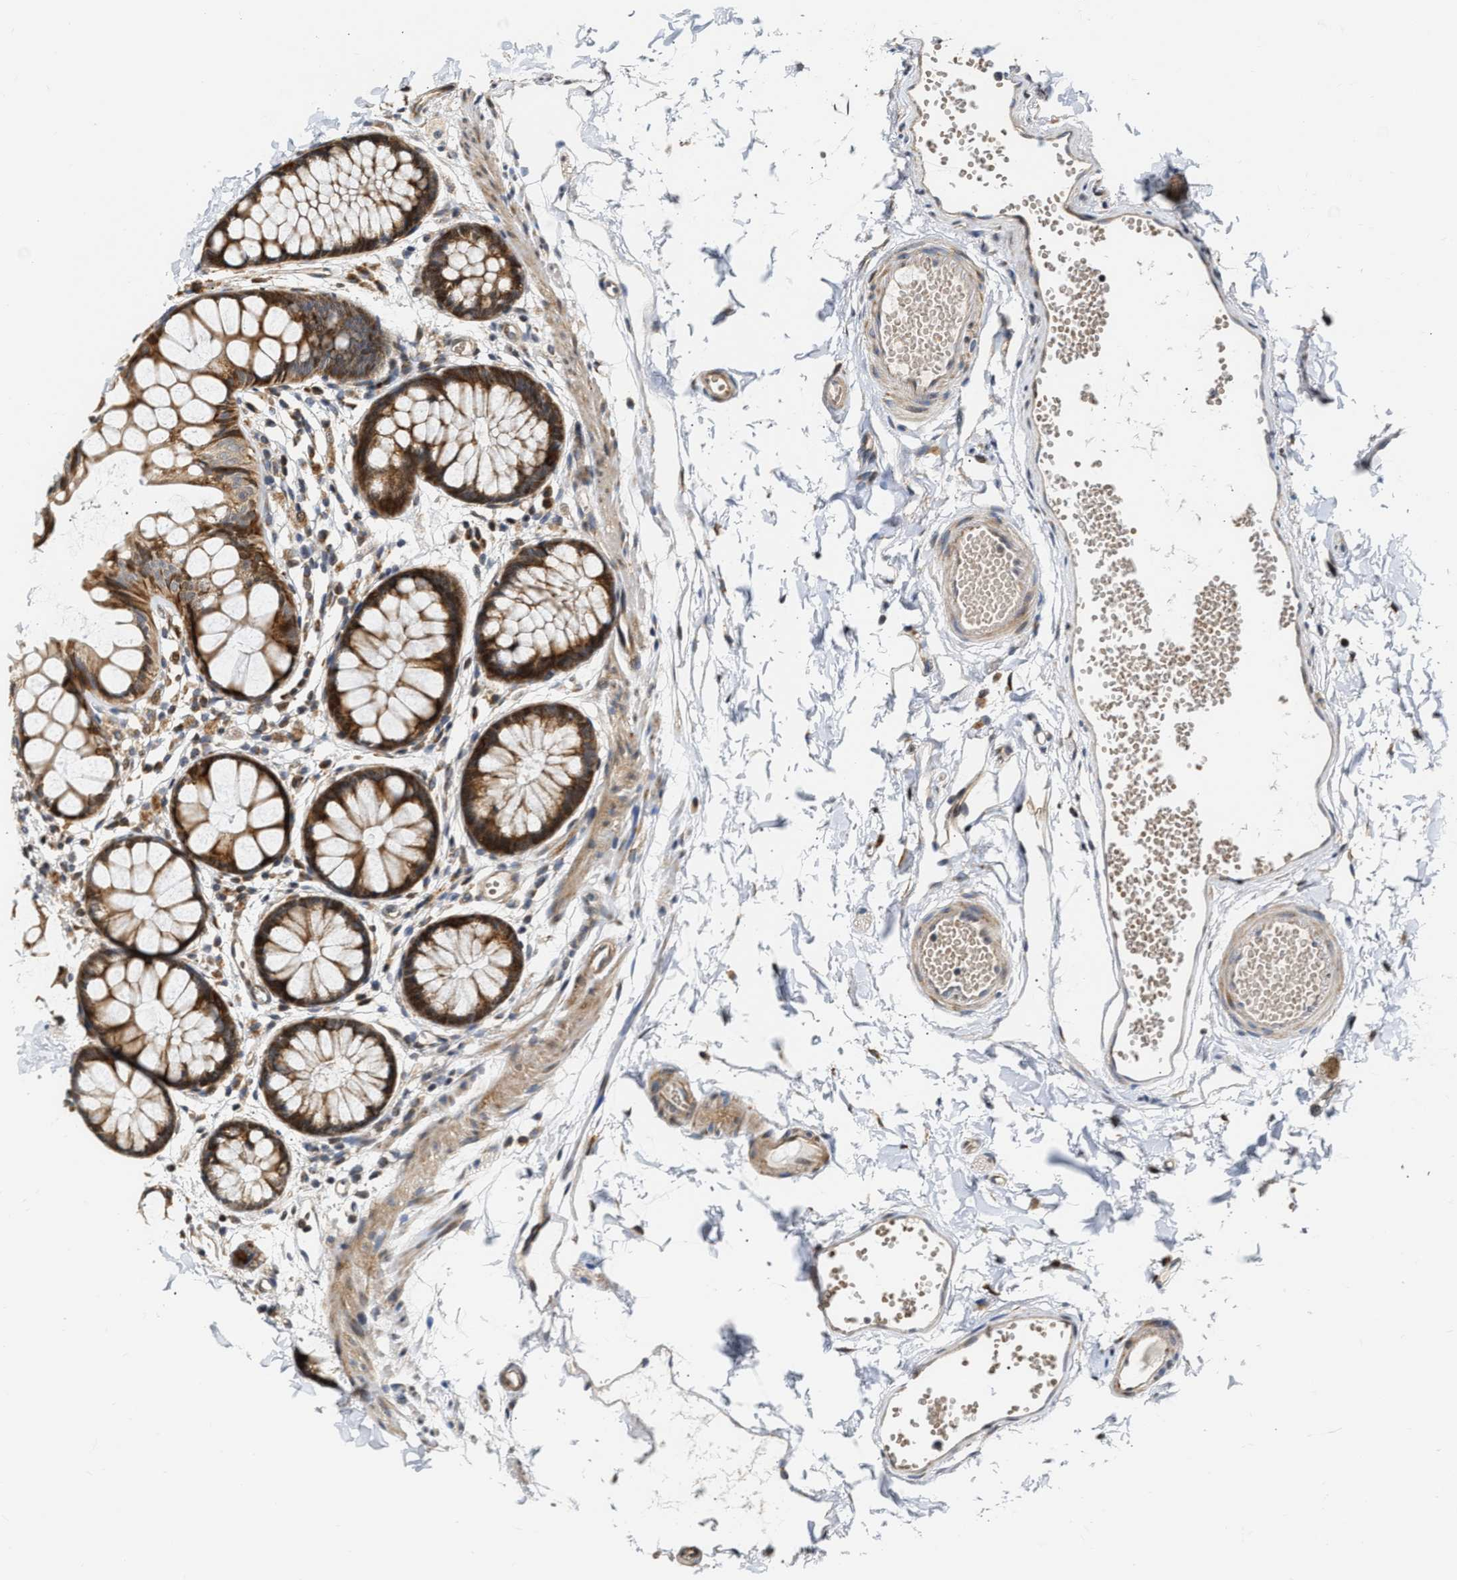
{"staining": {"intensity": "strong", "quantity": ">75%", "location": "cytoplasmic/membranous"}, "tissue": "rectum", "cell_type": "Glandular cells", "image_type": "normal", "snomed": [{"axis": "morphology", "description": "Normal tissue, NOS"}, {"axis": "topography", "description": "Rectum"}], "caption": "Immunohistochemistry of benign human rectum exhibits high levels of strong cytoplasmic/membranous expression in approximately >75% of glandular cells. (brown staining indicates protein expression, while blue staining denotes nuclei).", "gene": "DEPTOR", "patient": {"sex": "female", "age": 66}}